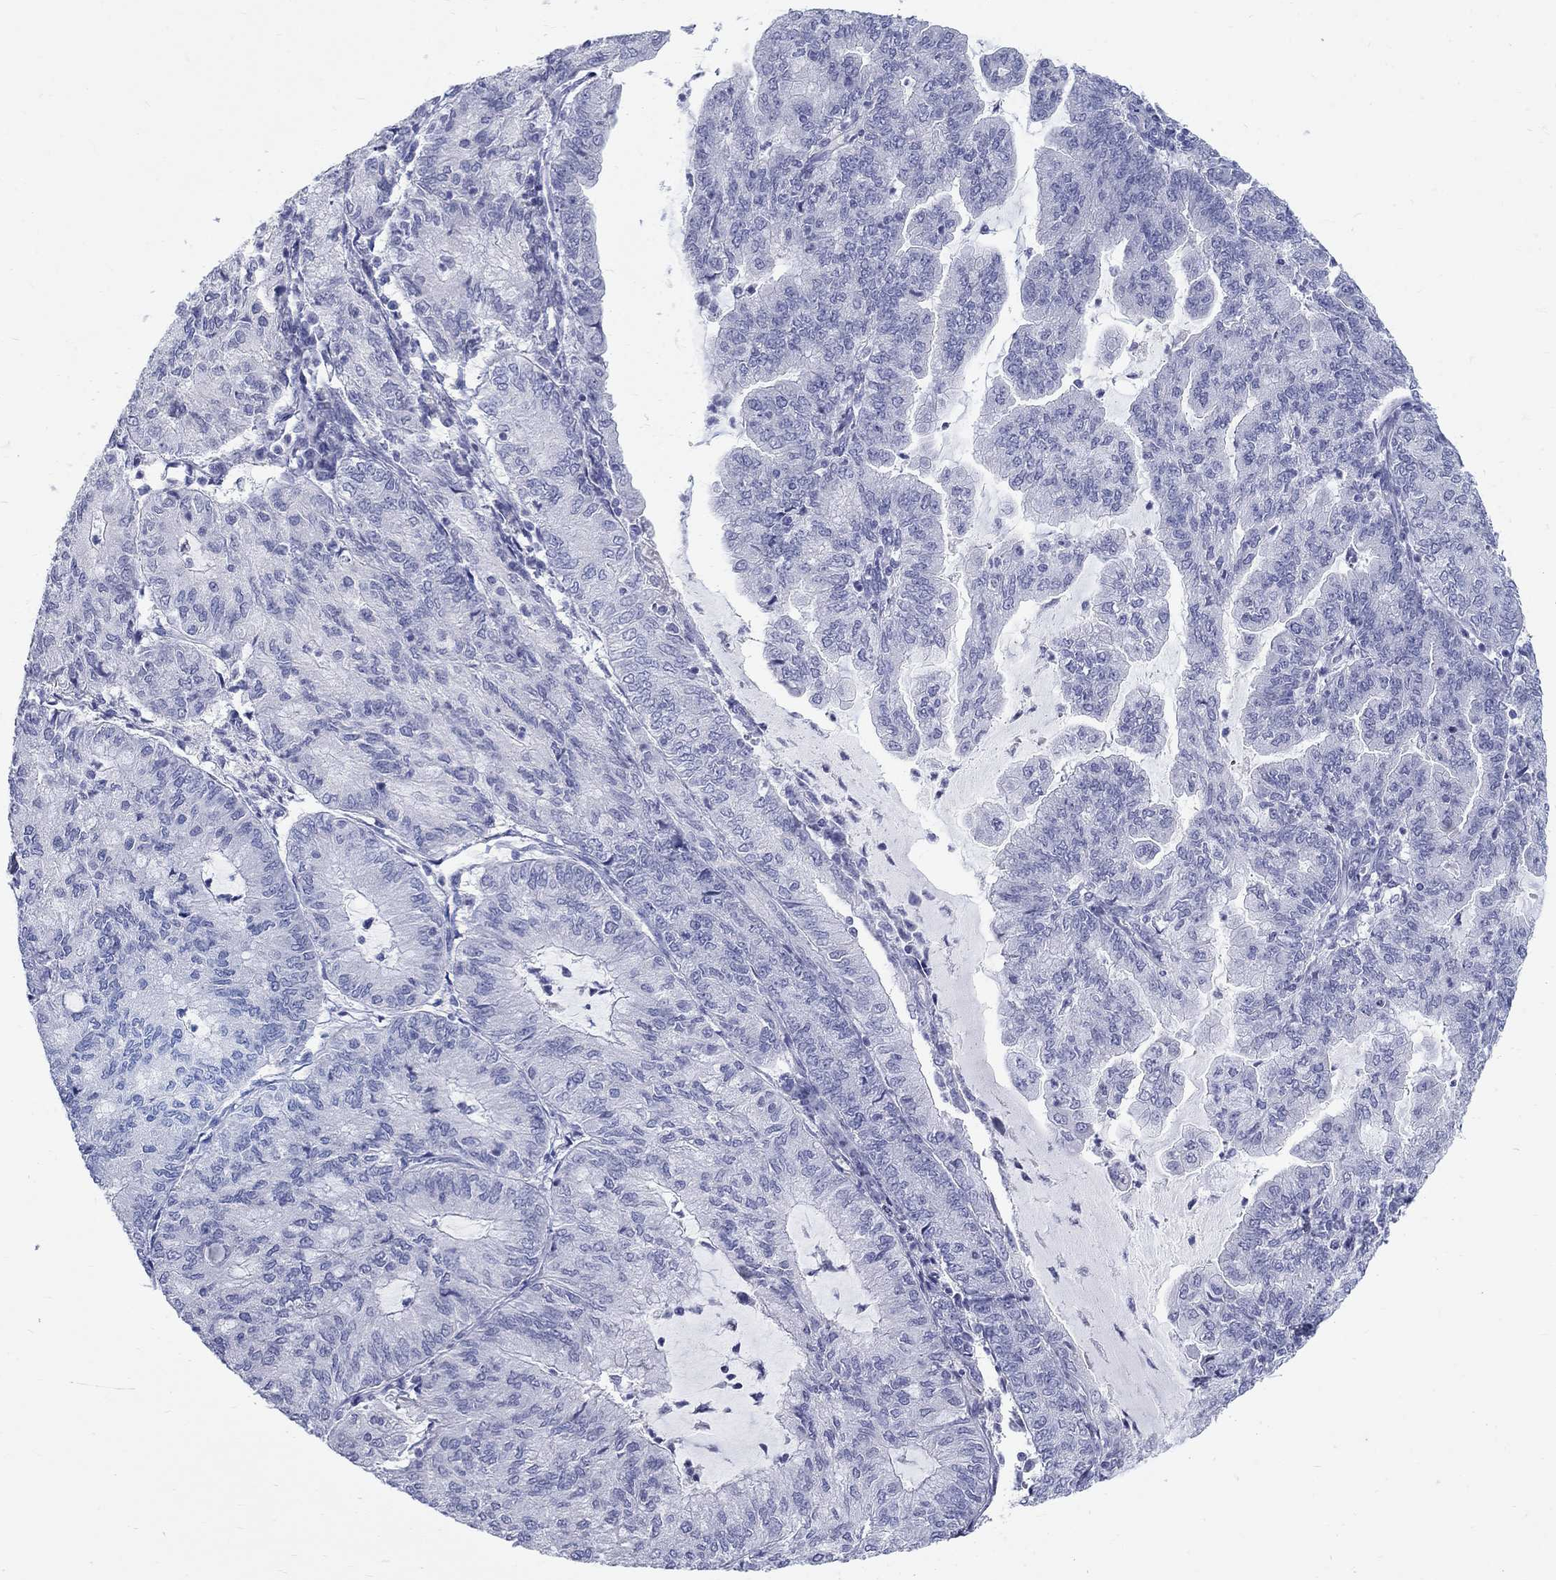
{"staining": {"intensity": "negative", "quantity": "none", "location": "none"}, "tissue": "endometrial cancer", "cell_type": "Tumor cells", "image_type": "cancer", "snomed": [{"axis": "morphology", "description": "Adenocarcinoma, NOS"}, {"axis": "topography", "description": "Endometrium"}], "caption": "Tumor cells are negative for brown protein staining in endometrial cancer. (Brightfield microscopy of DAB immunohistochemistry at high magnification).", "gene": "MAGEB6", "patient": {"sex": "female", "age": 82}}